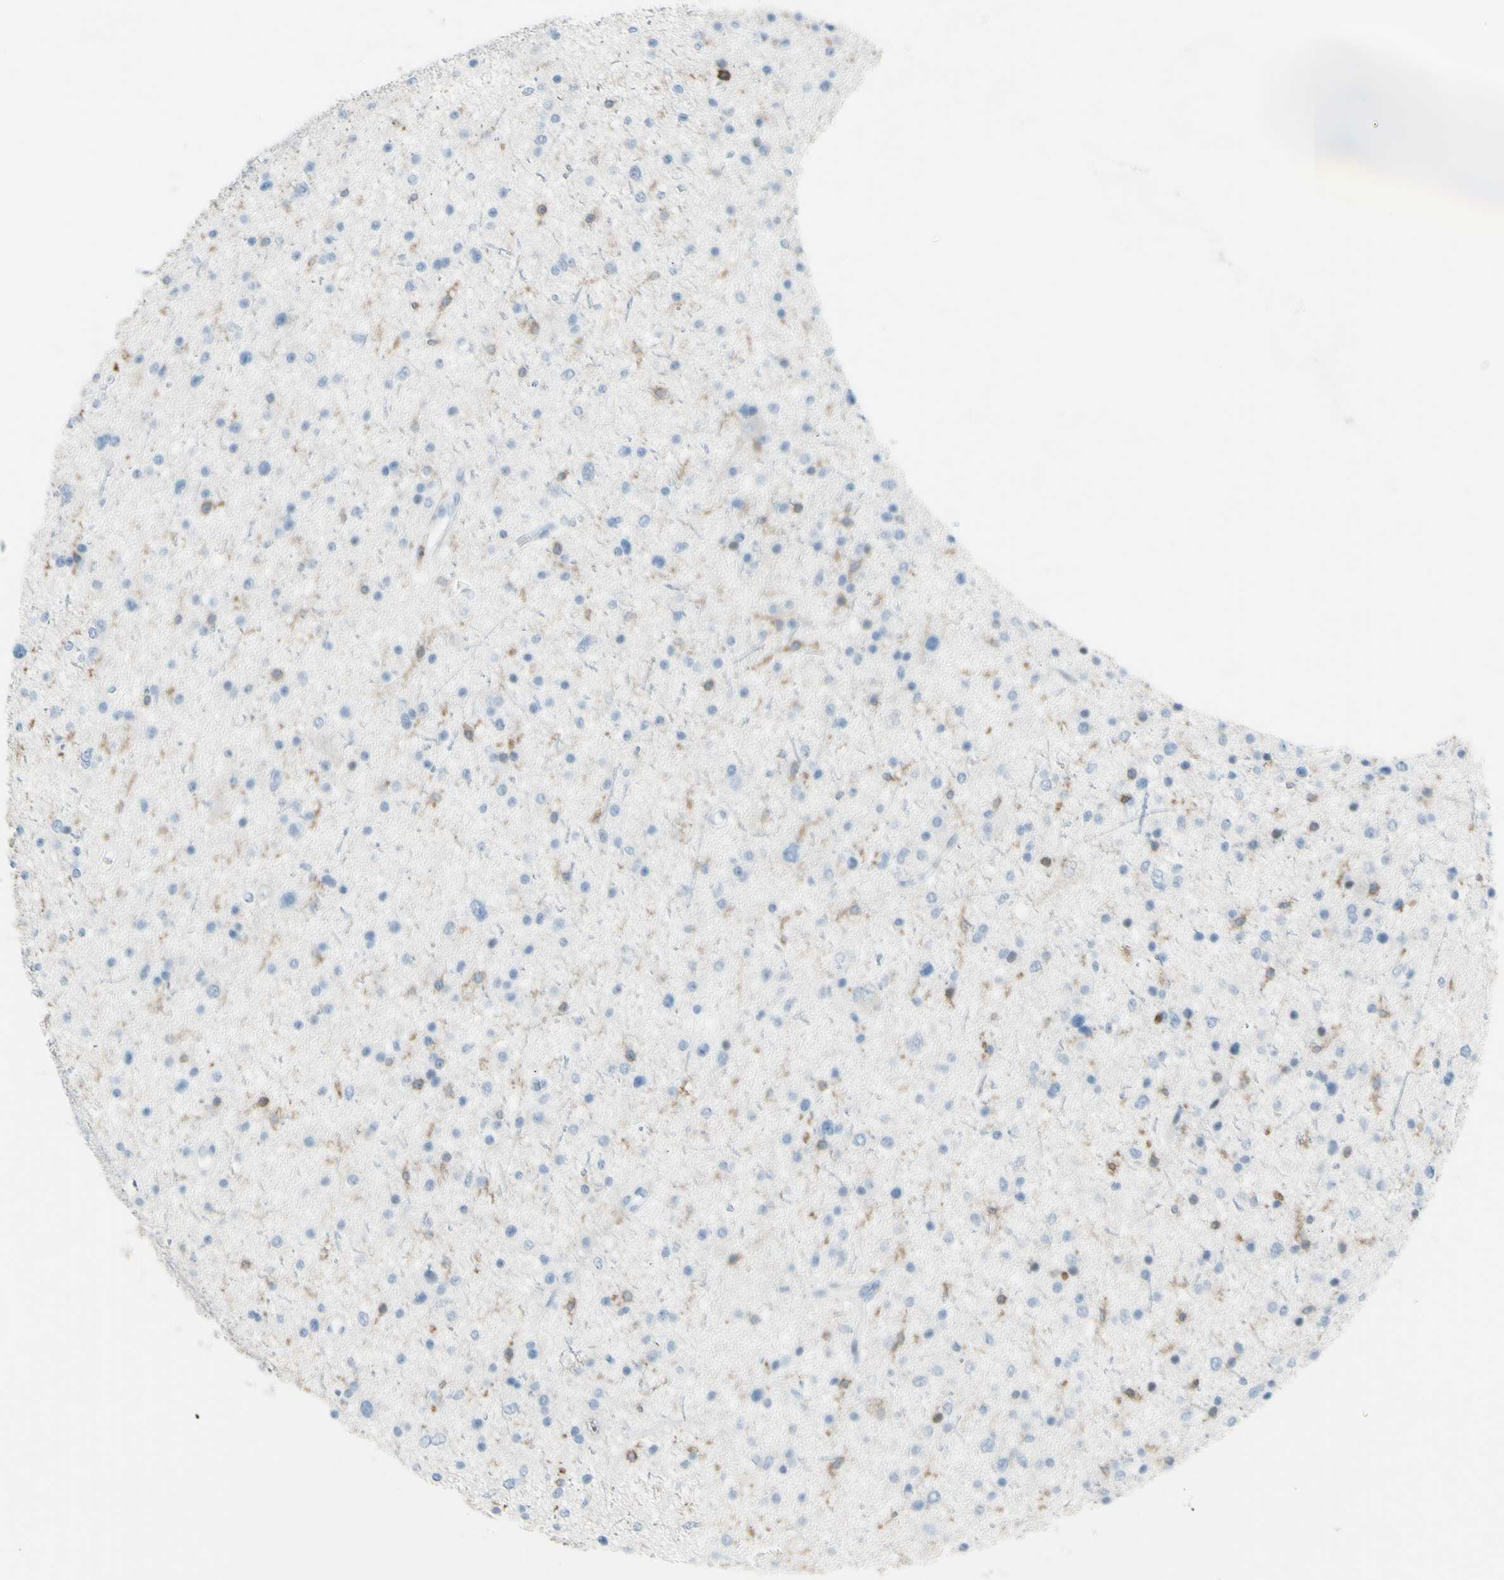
{"staining": {"intensity": "weak", "quantity": "<25%", "location": "cytoplasmic/membranous"}, "tissue": "glioma", "cell_type": "Tumor cells", "image_type": "cancer", "snomed": [{"axis": "morphology", "description": "Glioma, malignant, Low grade"}, {"axis": "topography", "description": "Brain"}], "caption": "Glioma was stained to show a protein in brown. There is no significant expression in tumor cells.", "gene": "NRG1", "patient": {"sex": "female", "age": 37}}